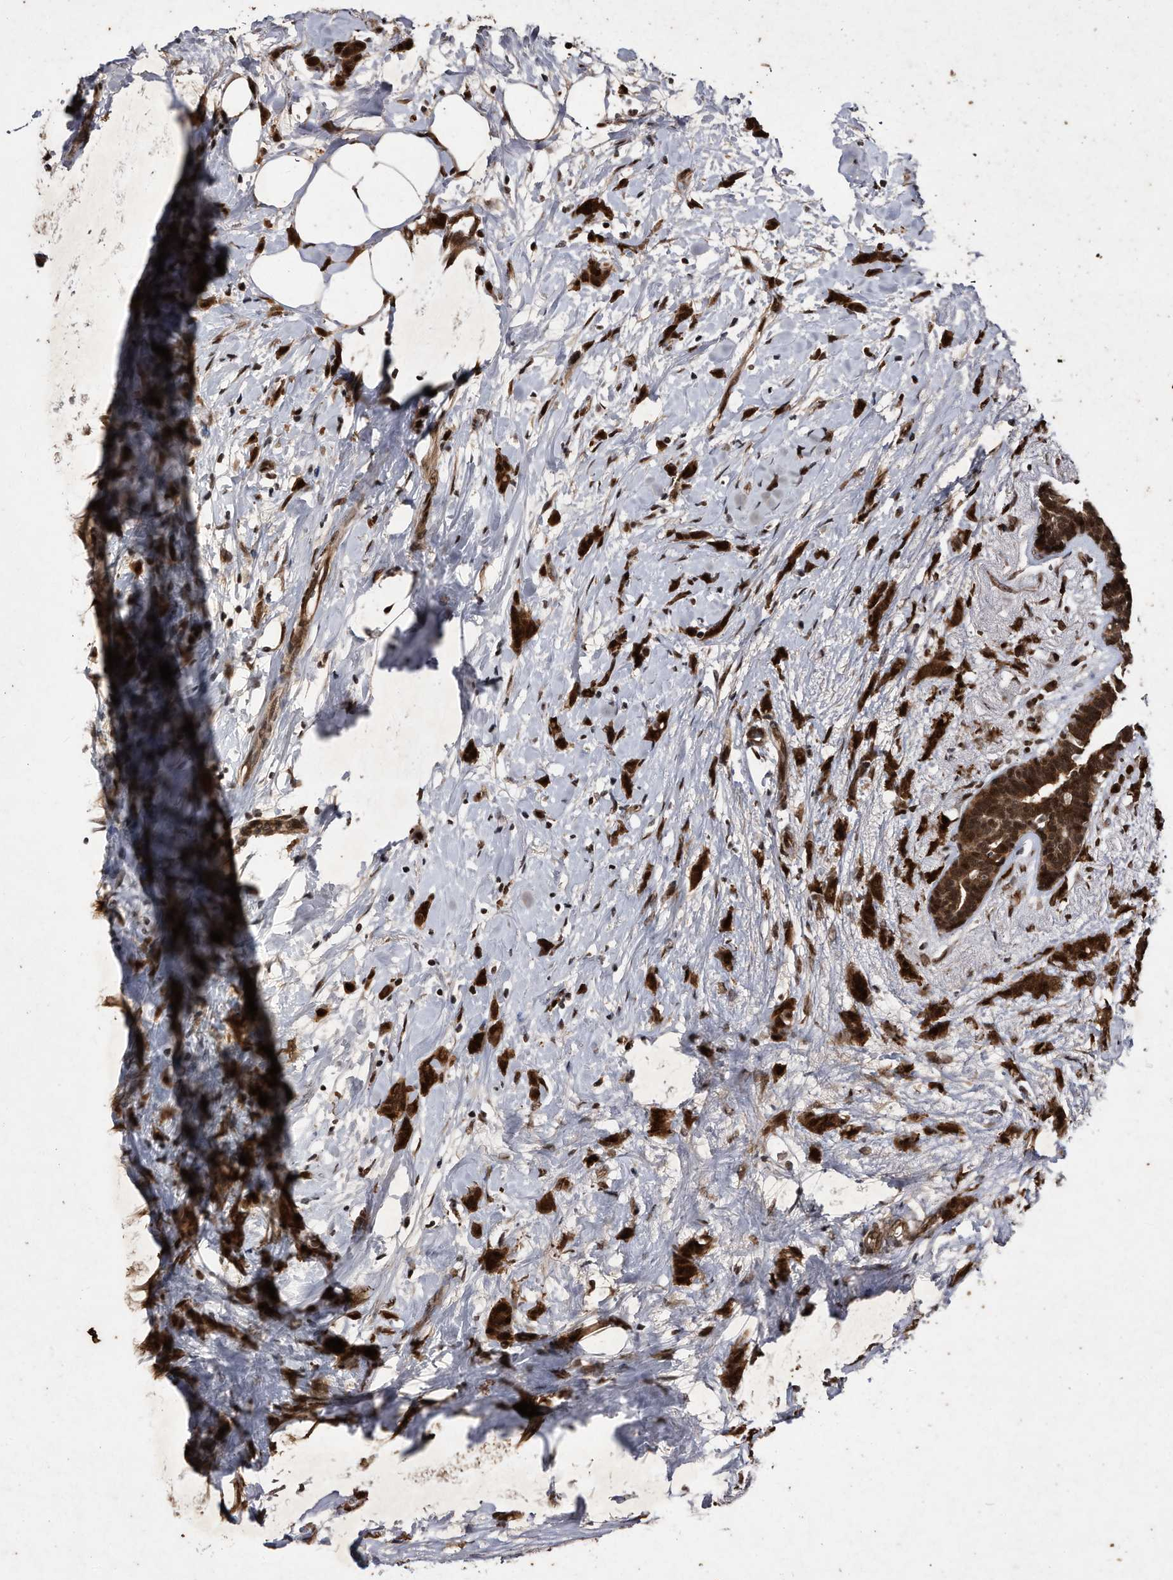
{"staining": {"intensity": "strong", "quantity": ">75%", "location": "cytoplasmic/membranous,nuclear"}, "tissue": "breast cancer", "cell_type": "Tumor cells", "image_type": "cancer", "snomed": [{"axis": "morphology", "description": "Lobular carcinoma, in situ"}, {"axis": "morphology", "description": "Lobular carcinoma"}, {"axis": "topography", "description": "Breast"}], "caption": "Protein expression analysis of human lobular carcinoma (breast) reveals strong cytoplasmic/membranous and nuclear staining in approximately >75% of tumor cells.", "gene": "RAD23B", "patient": {"sex": "female", "age": 41}}